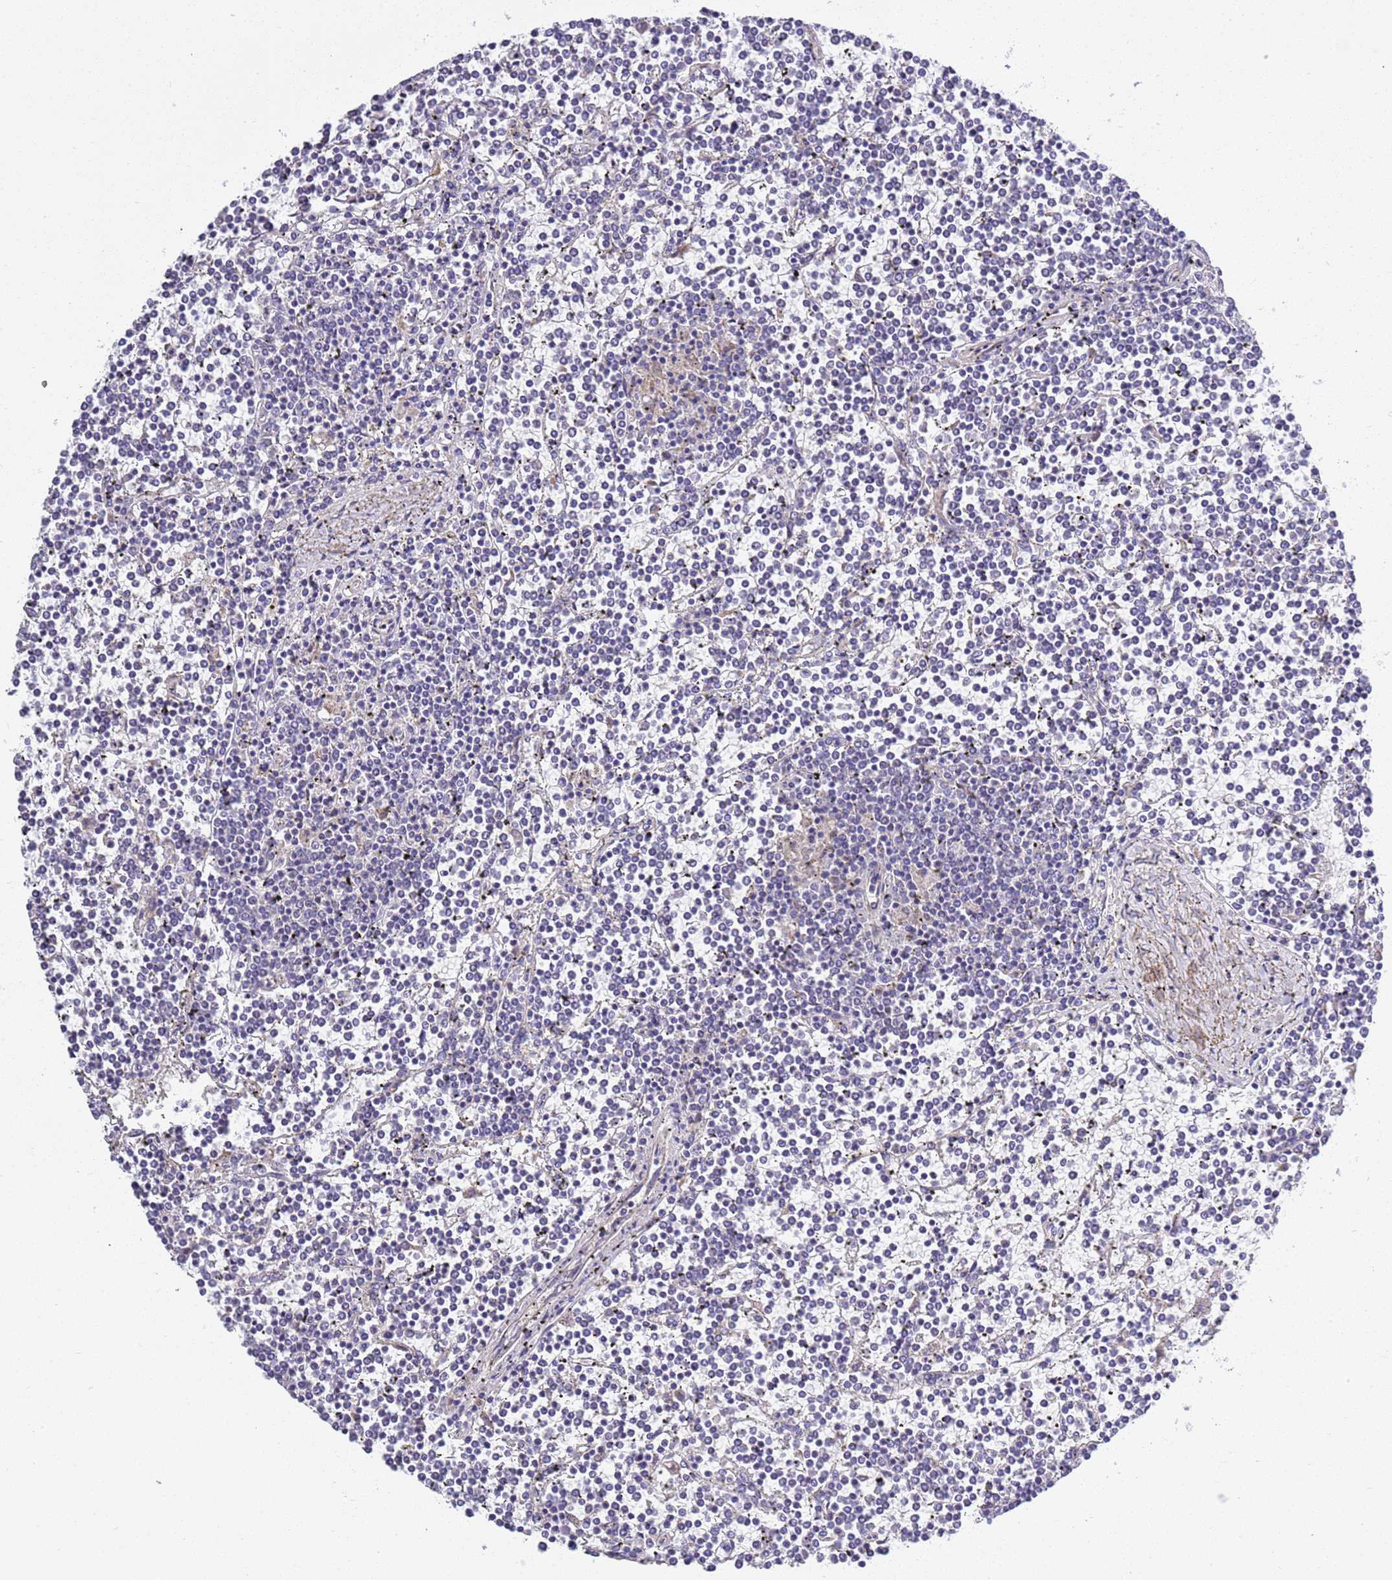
{"staining": {"intensity": "negative", "quantity": "none", "location": "none"}, "tissue": "lymphoma", "cell_type": "Tumor cells", "image_type": "cancer", "snomed": [{"axis": "morphology", "description": "Malignant lymphoma, non-Hodgkin's type, Low grade"}, {"axis": "topography", "description": "Spleen"}], "caption": "This photomicrograph is of lymphoma stained with immunohistochemistry to label a protein in brown with the nuclei are counter-stained blue. There is no positivity in tumor cells.", "gene": "BRMS1L", "patient": {"sex": "female", "age": 19}}